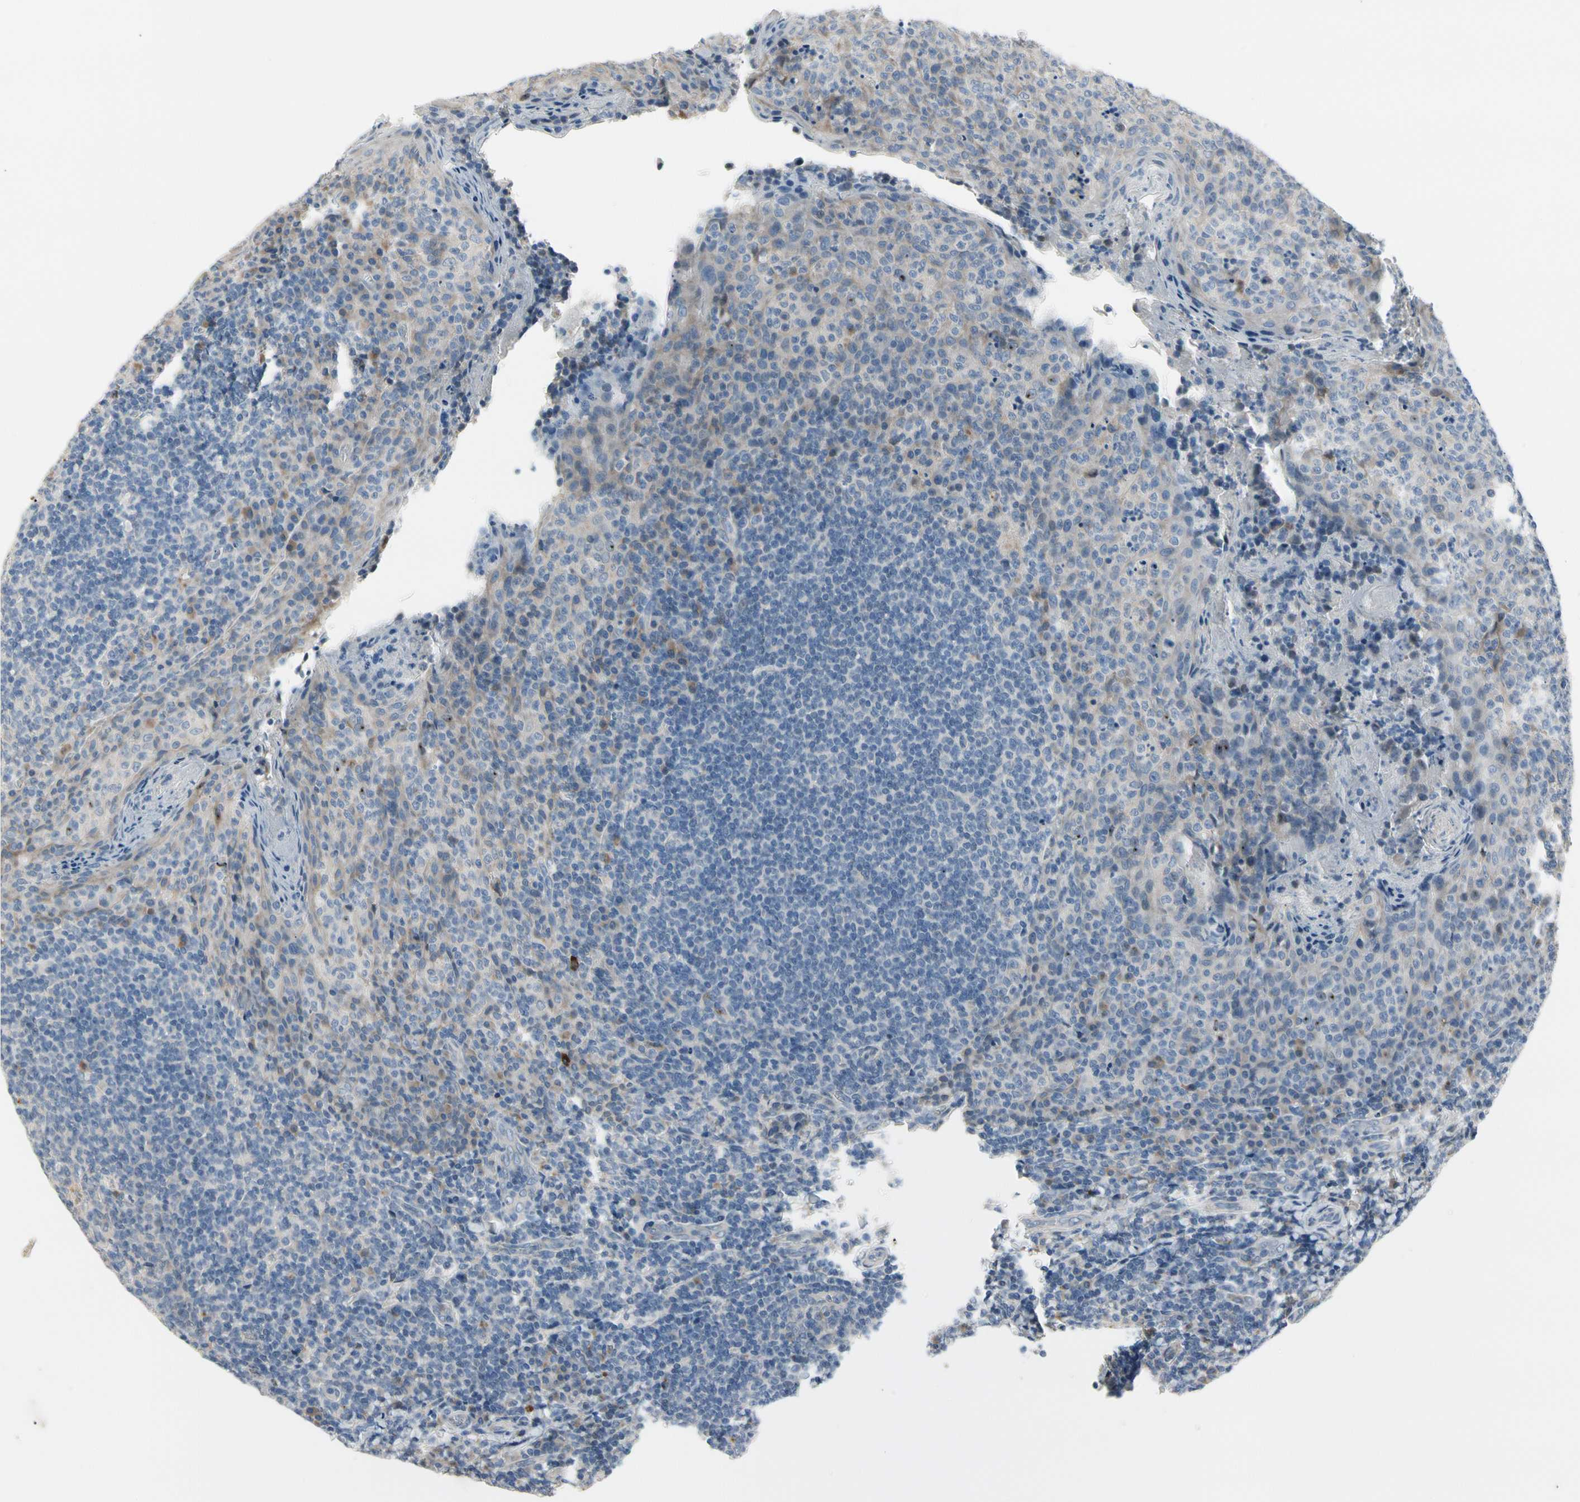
{"staining": {"intensity": "negative", "quantity": "none", "location": "none"}, "tissue": "tonsil", "cell_type": "Germinal center cells", "image_type": "normal", "snomed": [{"axis": "morphology", "description": "Normal tissue, NOS"}, {"axis": "topography", "description": "Tonsil"}], "caption": "Protein analysis of benign tonsil demonstrates no significant positivity in germinal center cells.", "gene": "NFASC", "patient": {"sex": "male", "age": 17}}